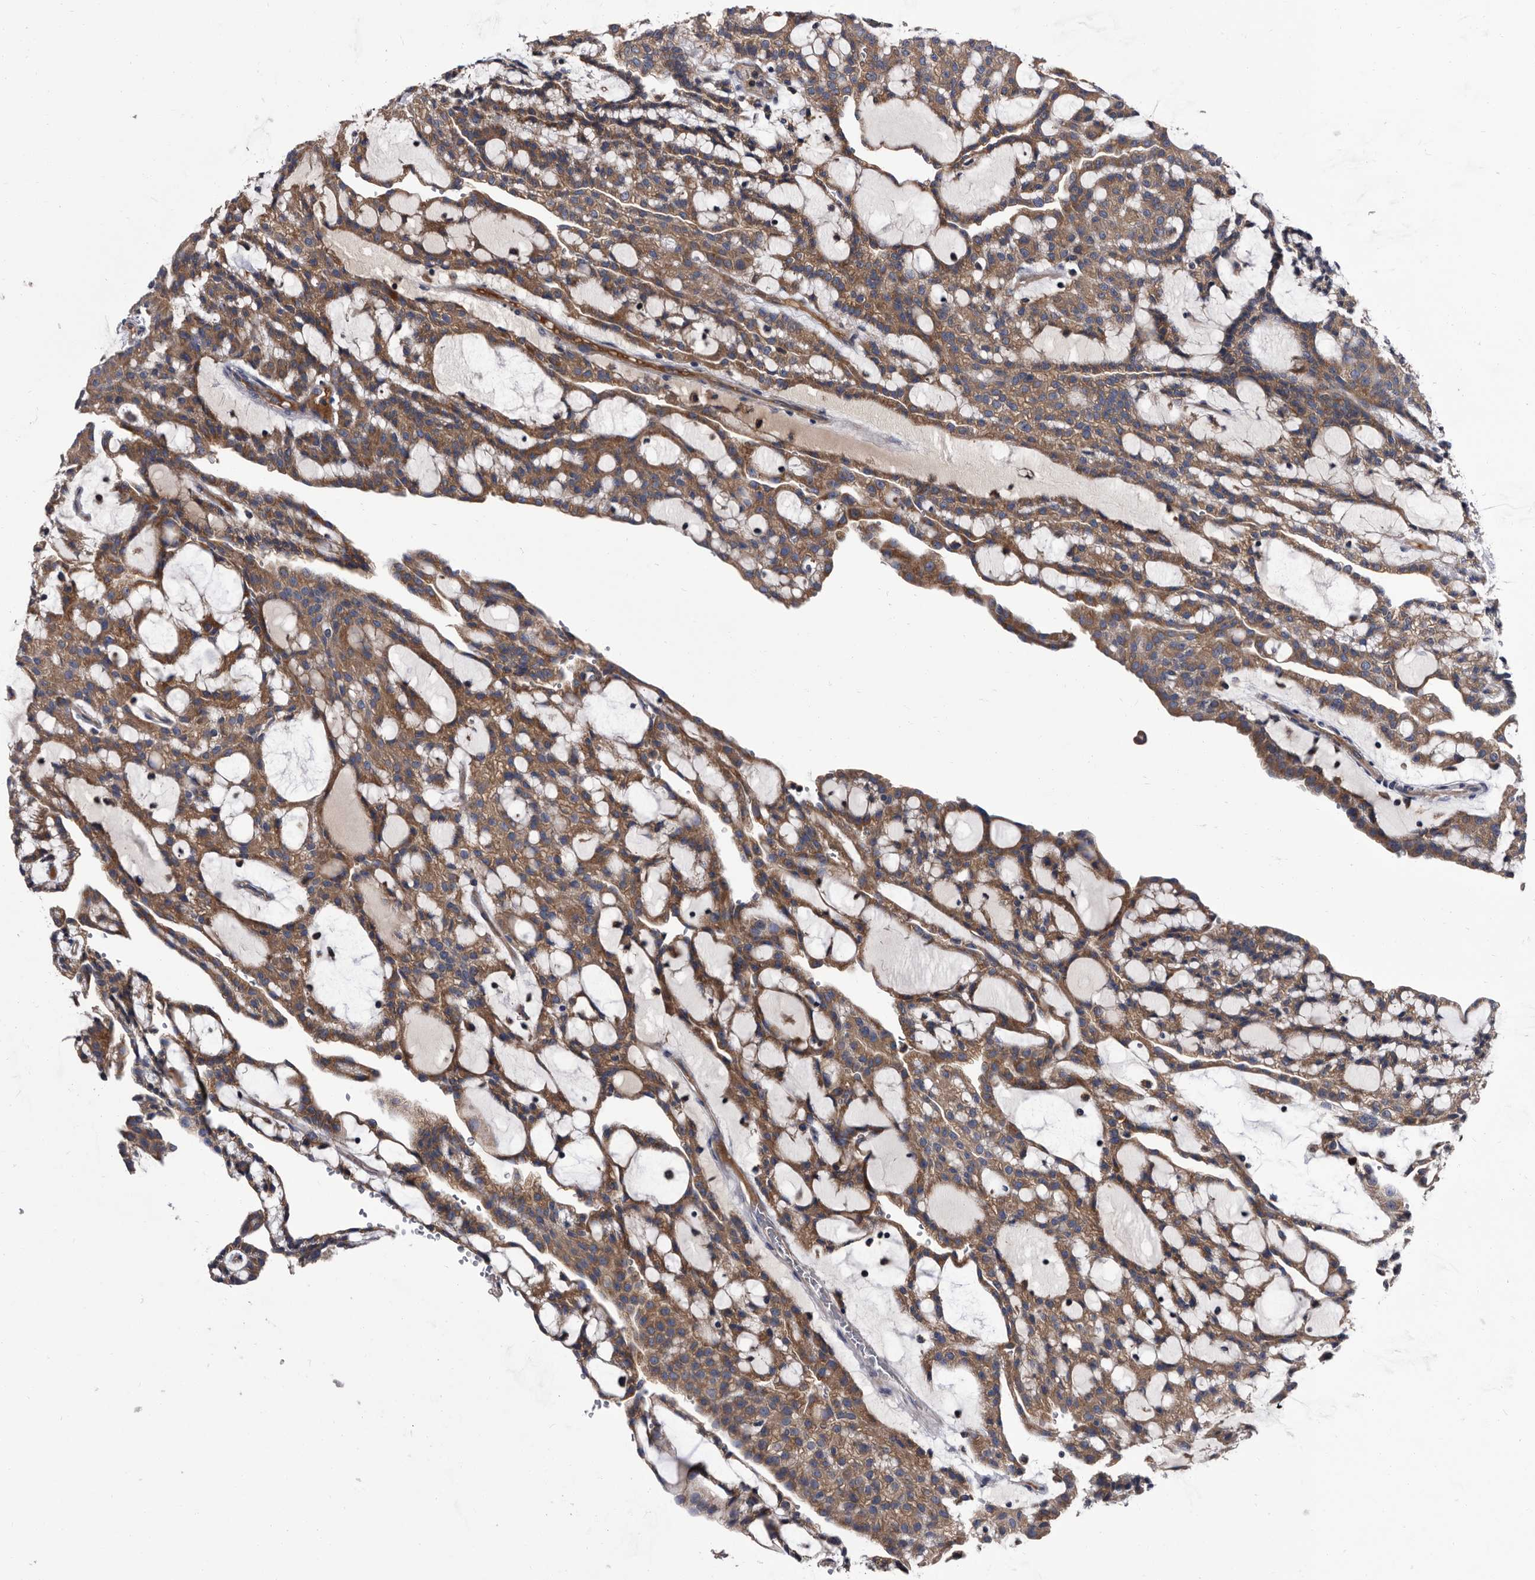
{"staining": {"intensity": "moderate", "quantity": ">75%", "location": "cytoplasmic/membranous"}, "tissue": "renal cancer", "cell_type": "Tumor cells", "image_type": "cancer", "snomed": [{"axis": "morphology", "description": "Adenocarcinoma, NOS"}, {"axis": "topography", "description": "Kidney"}], "caption": "An image showing moderate cytoplasmic/membranous expression in approximately >75% of tumor cells in renal cancer (adenocarcinoma), as visualized by brown immunohistochemical staining.", "gene": "DTNBP1", "patient": {"sex": "male", "age": 63}}